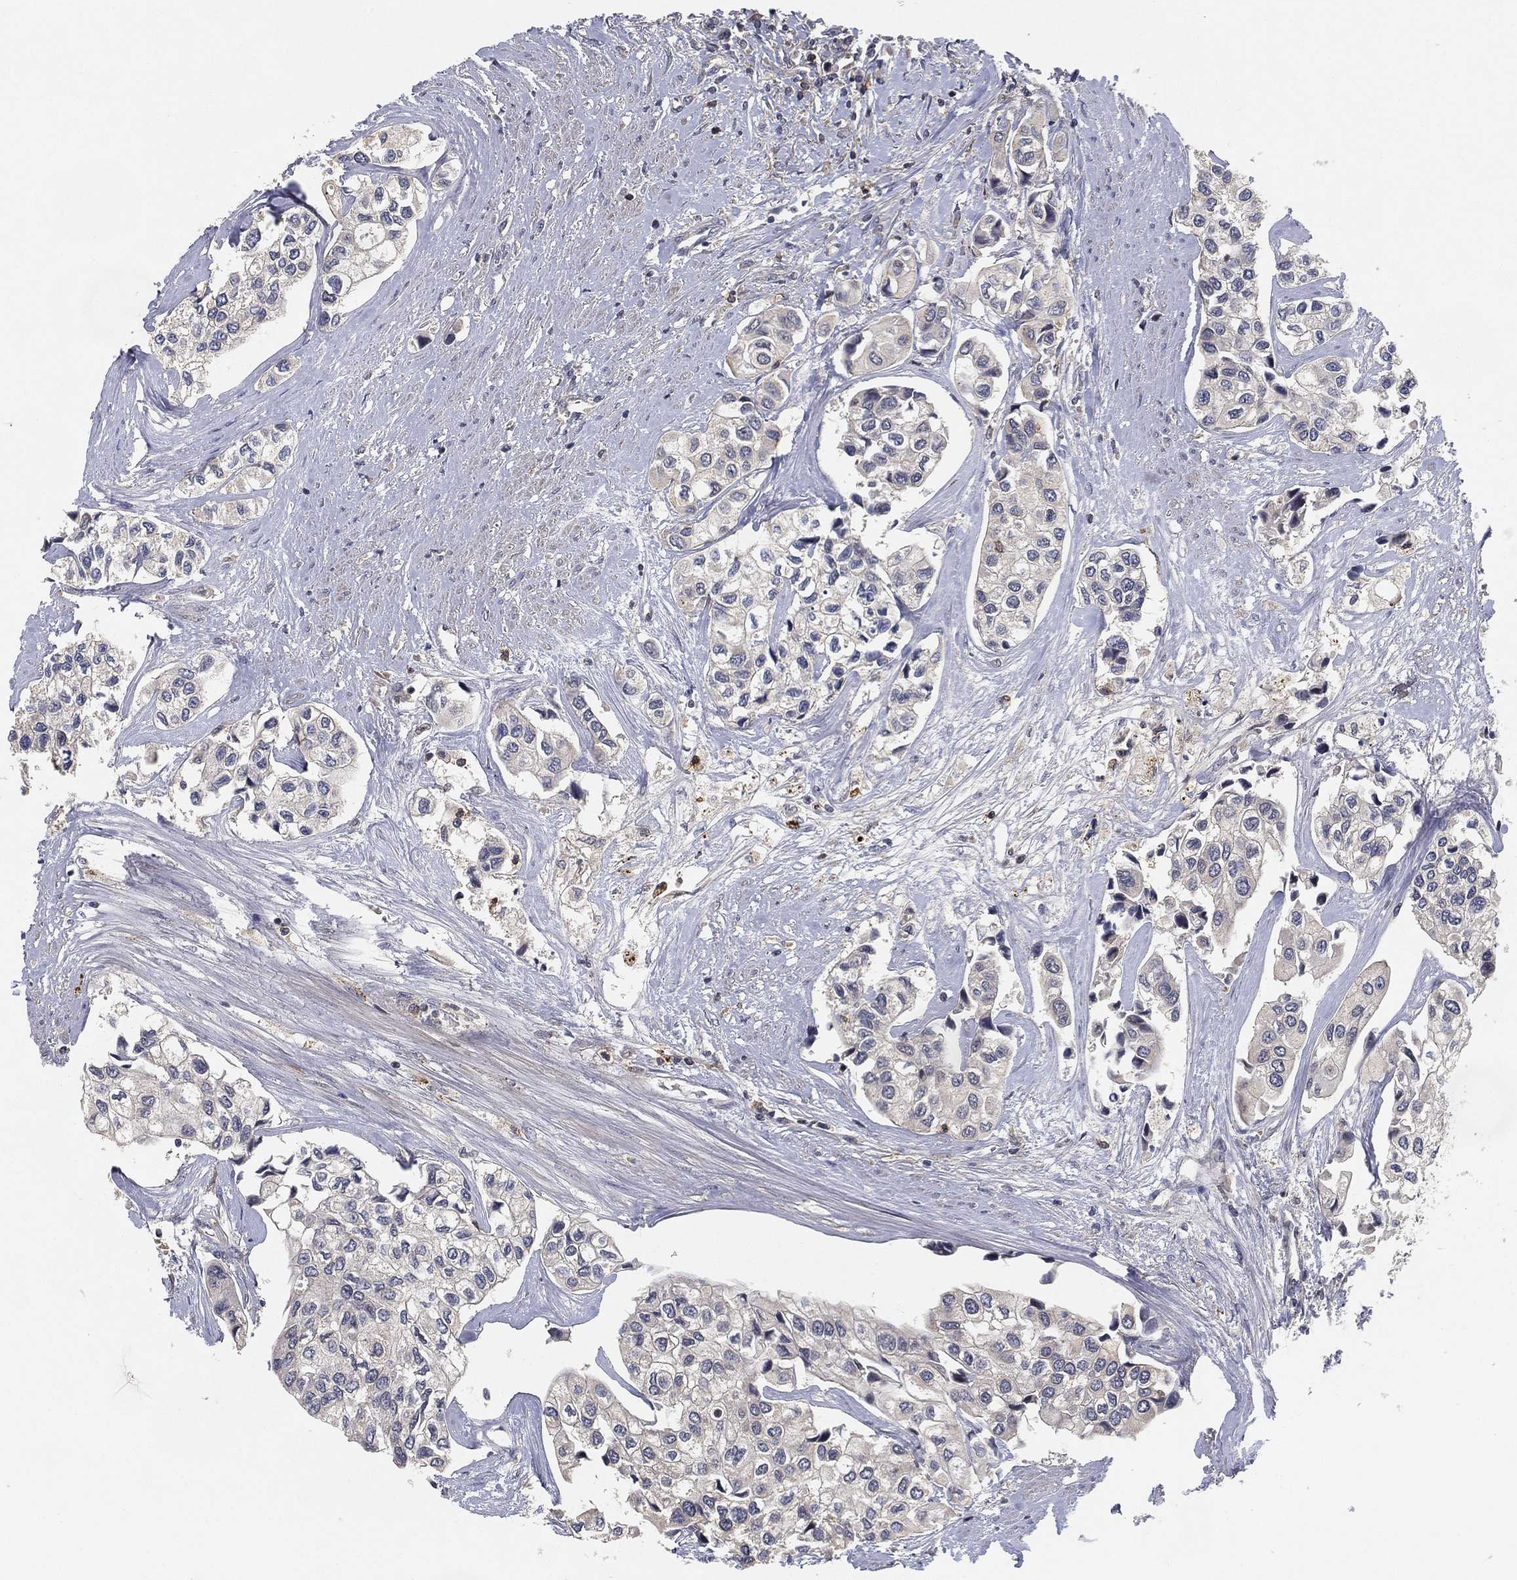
{"staining": {"intensity": "negative", "quantity": "none", "location": "none"}, "tissue": "urothelial cancer", "cell_type": "Tumor cells", "image_type": "cancer", "snomed": [{"axis": "morphology", "description": "Urothelial carcinoma, High grade"}, {"axis": "topography", "description": "Urinary bladder"}], "caption": "Protein analysis of high-grade urothelial carcinoma demonstrates no significant positivity in tumor cells. The staining was performed using DAB to visualize the protein expression in brown, while the nuclei were stained in blue with hematoxylin (Magnification: 20x).", "gene": "CFAP251", "patient": {"sex": "male", "age": 73}}